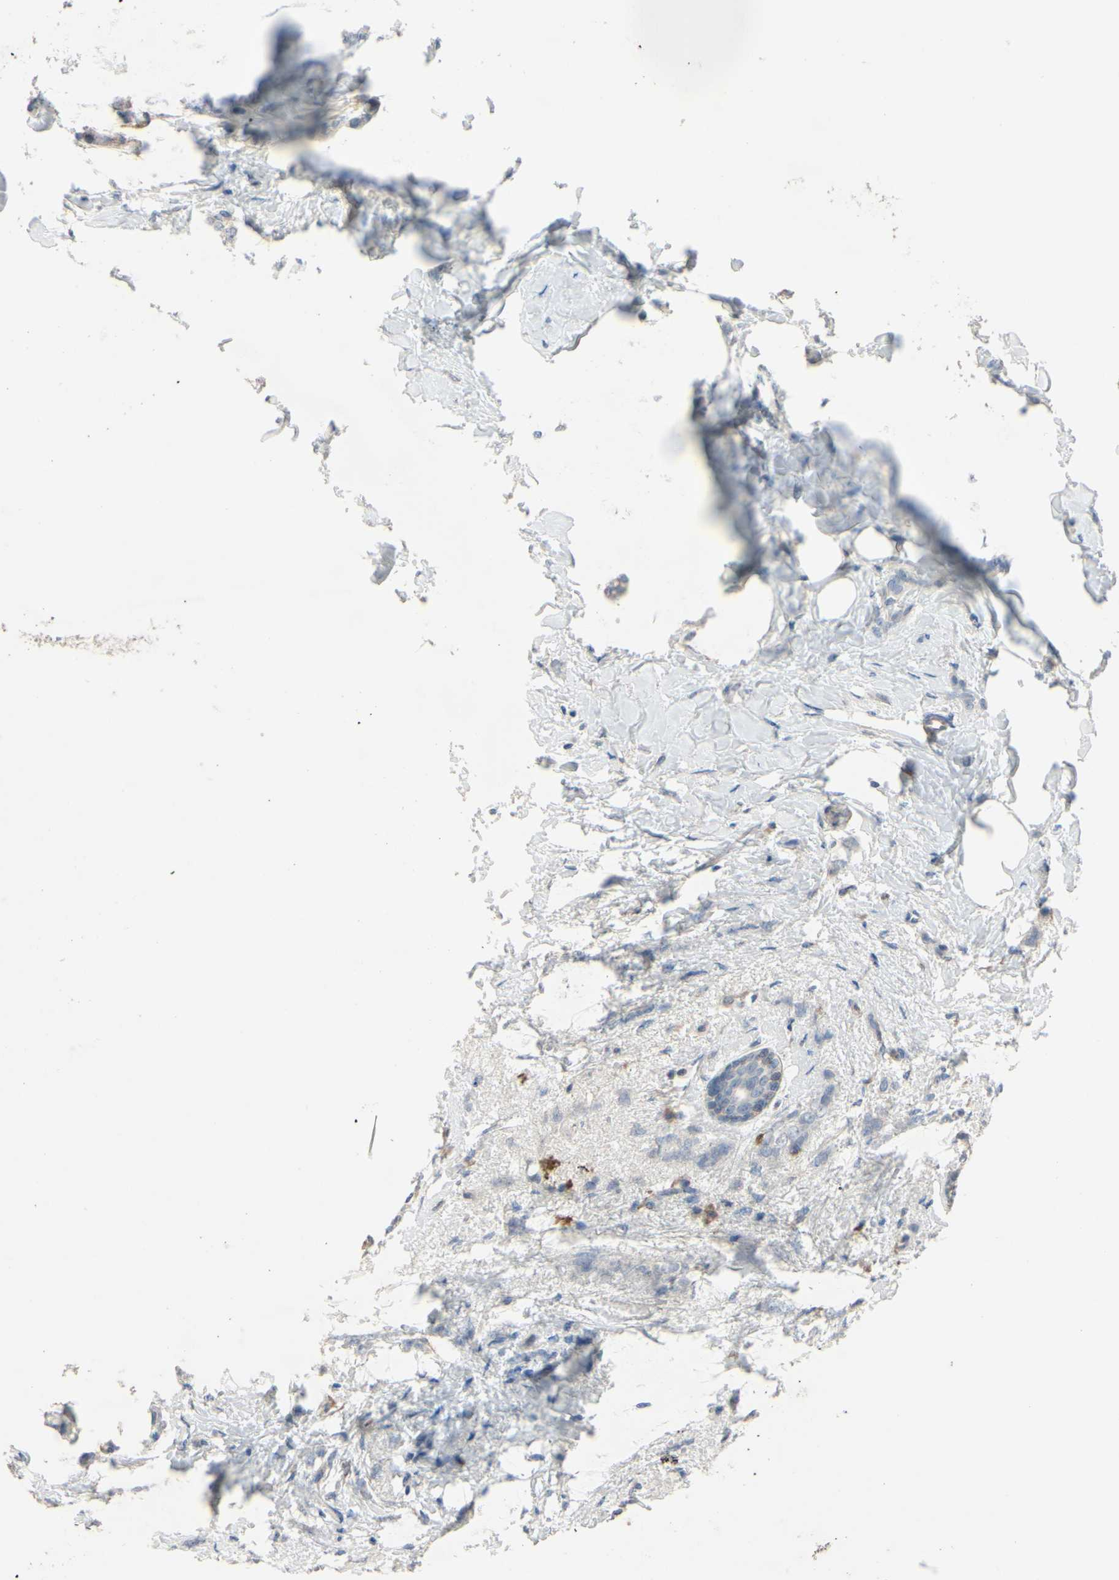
{"staining": {"intensity": "negative", "quantity": "none", "location": "none"}, "tissue": "breast cancer", "cell_type": "Tumor cells", "image_type": "cancer", "snomed": [{"axis": "morphology", "description": "Lobular carcinoma, in situ"}, {"axis": "morphology", "description": "Lobular carcinoma"}, {"axis": "topography", "description": "Breast"}], "caption": "The image displays no staining of tumor cells in breast cancer (lobular carcinoma in situ).", "gene": "LHX9", "patient": {"sex": "female", "age": 41}}